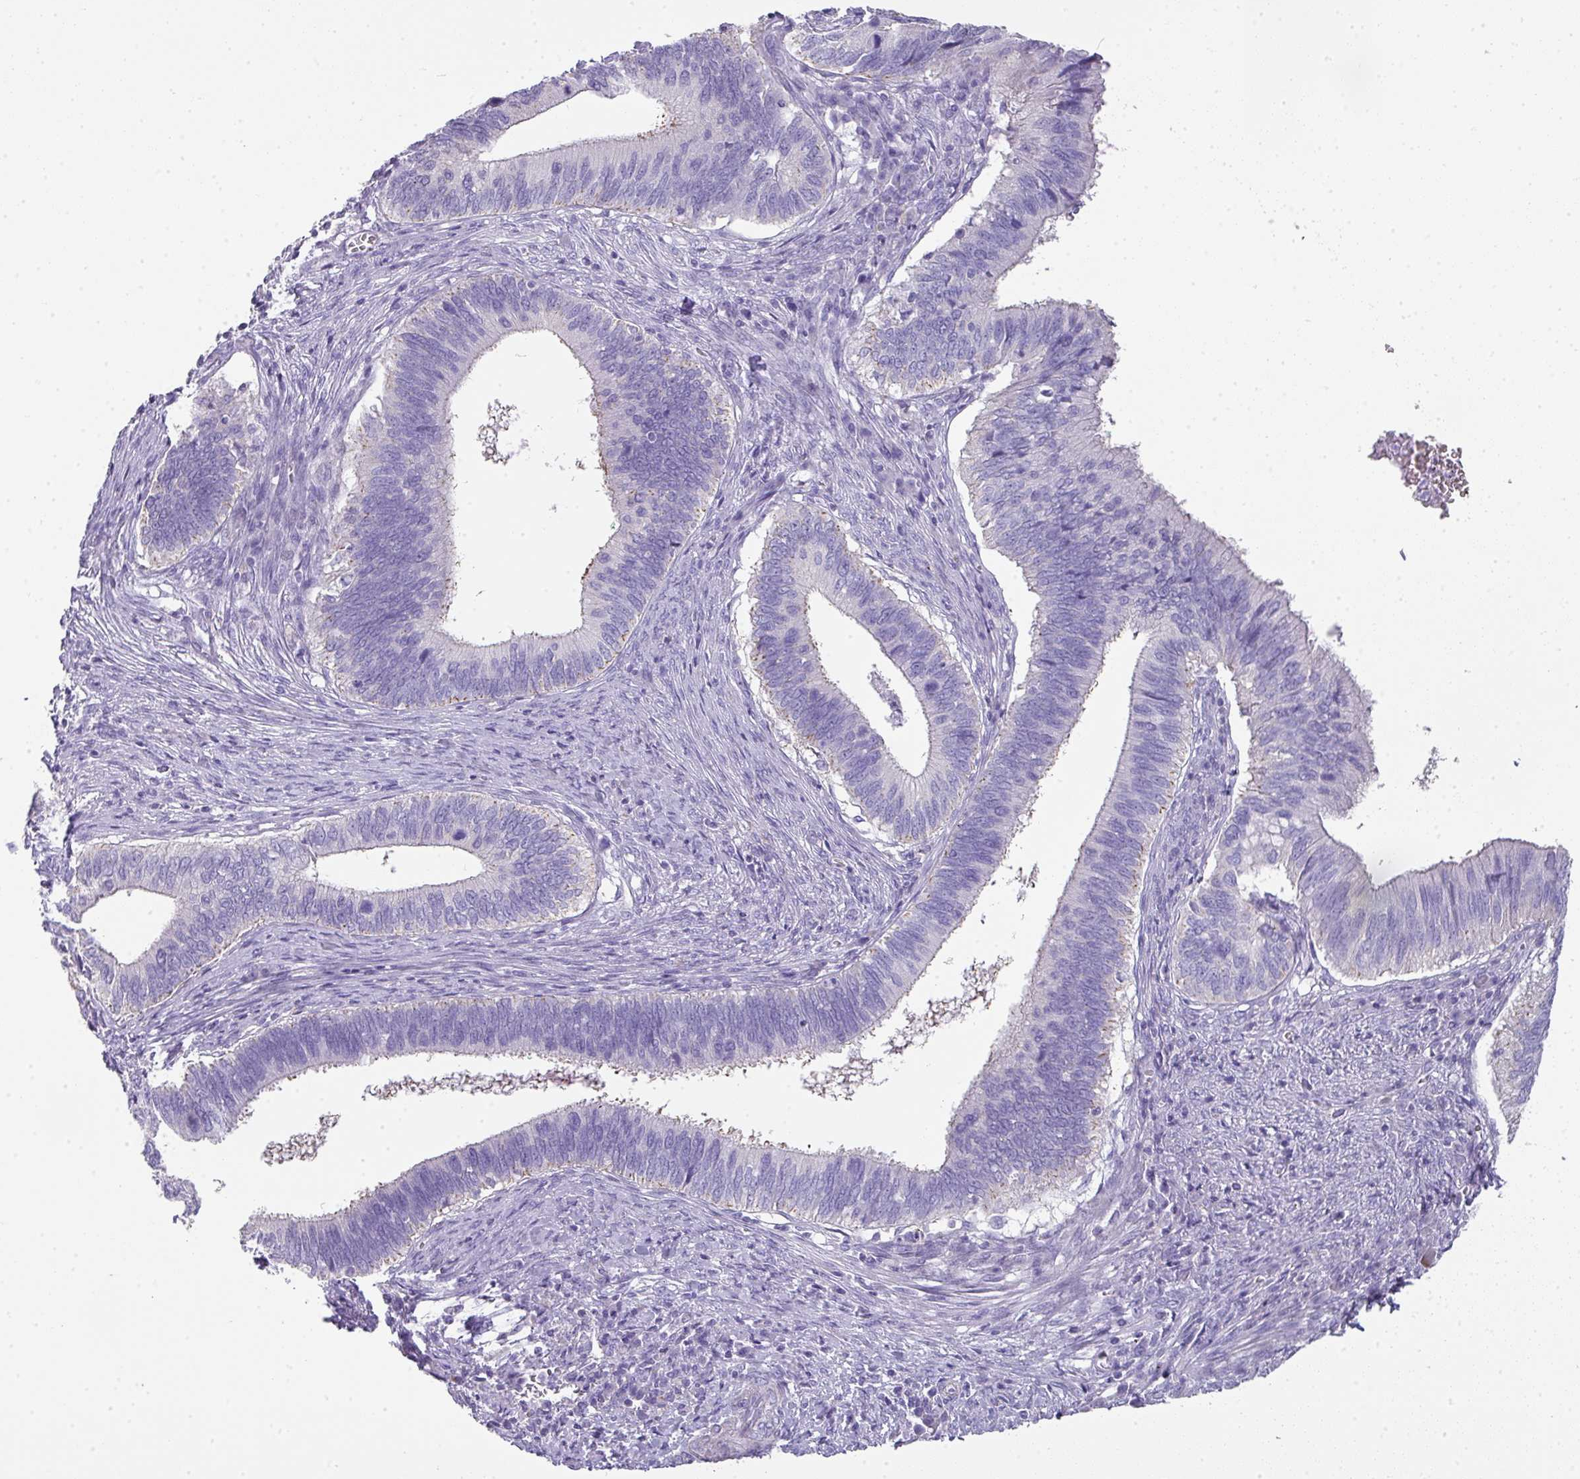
{"staining": {"intensity": "negative", "quantity": "none", "location": "none"}, "tissue": "cervical cancer", "cell_type": "Tumor cells", "image_type": "cancer", "snomed": [{"axis": "morphology", "description": "Adenocarcinoma, NOS"}, {"axis": "topography", "description": "Cervix"}], "caption": "DAB (3,3'-diaminobenzidine) immunohistochemical staining of human cervical adenocarcinoma exhibits no significant staining in tumor cells.", "gene": "GLI4", "patient": {"sex": "female", "age": 42}}